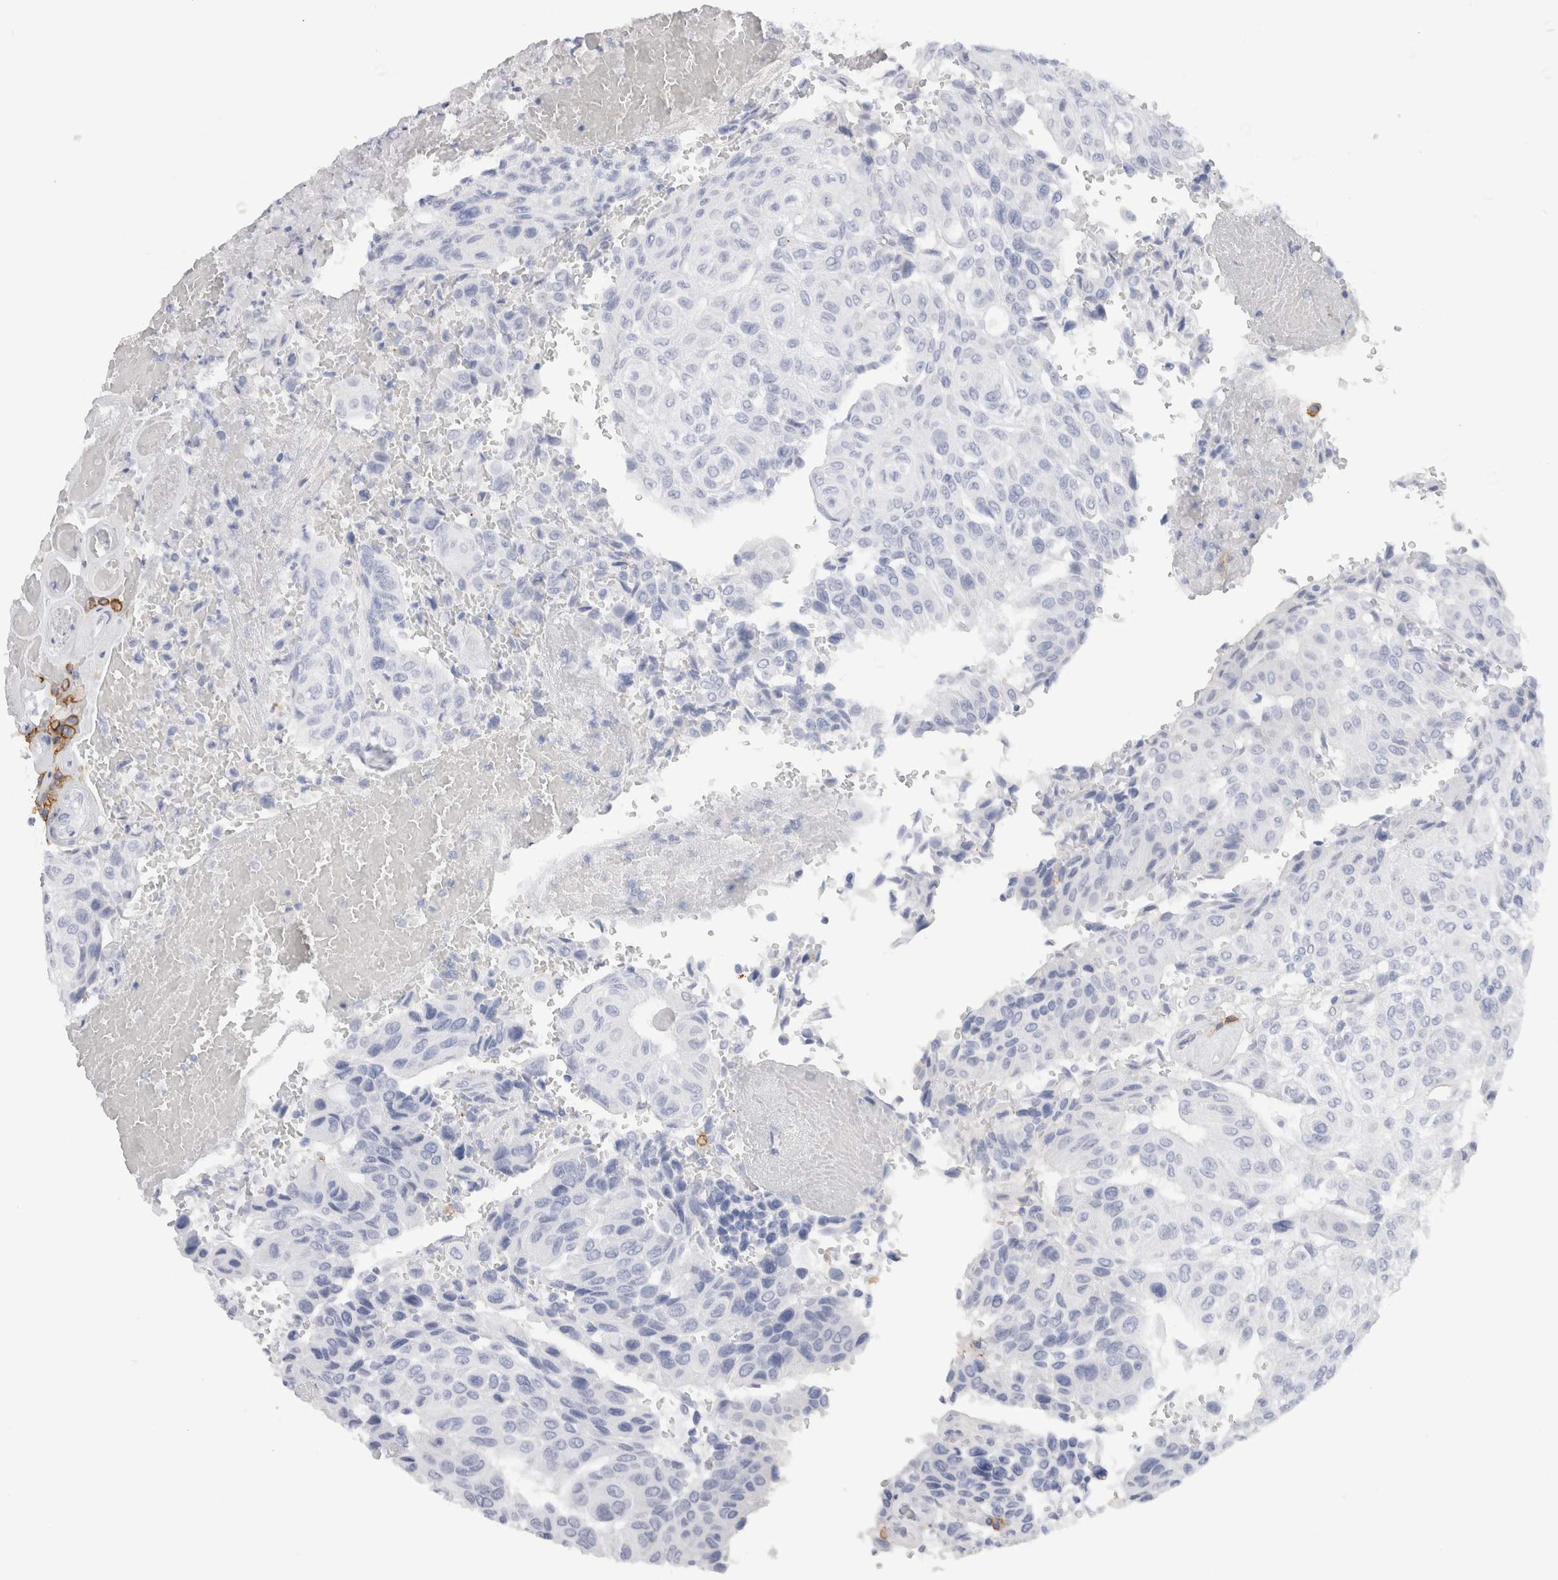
{"staining": {"intensity": "negative", "quantity": "none", "location": "none"}, "tissue": "urothelial cancer", "cell_type": "Tumor cells", "image_type": "cancer", "snomed": [{"axis": "morphology", "description": "Urothelial carcinoma, High grade"}, {"axis": "topography", "description": "Urinary bladder"}], "caption": "Immunohistochemistry (IHC) image of neoplastic tissue: urothelial cancer stained with DAB (3,3'-diaminobenzidine) shows no significant protein staining in tumor cells.", "gene": "CD38", "patient": {"sex": "male", "age": 66}}